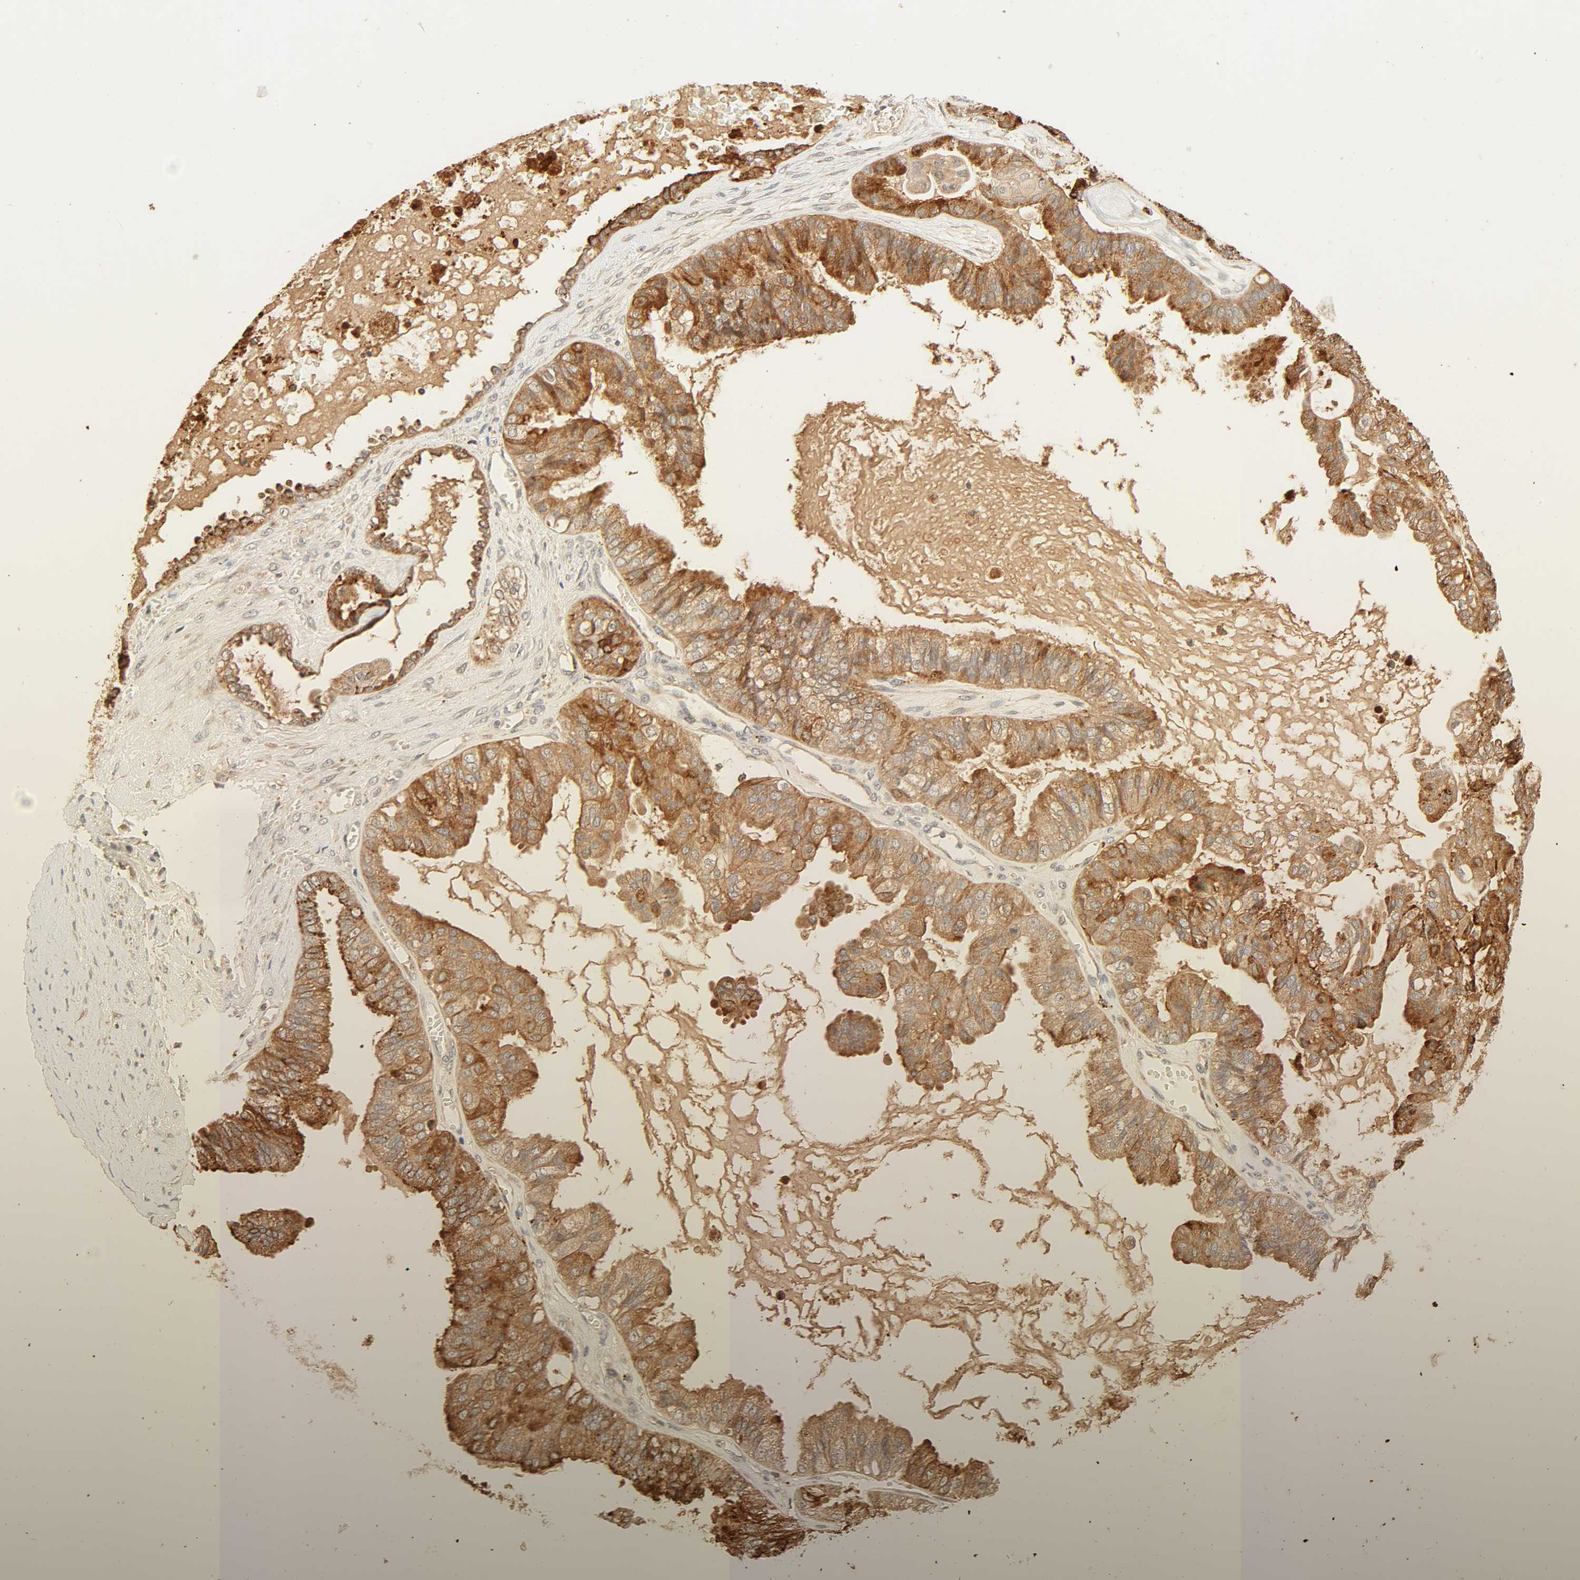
{"staining": {"intensity": "strong", "quantity": ">75%", "location": "cytoplasmic/membranous"}, "tissue": "ovarian cancer", "cell_type": "Tumor cells", "image_type": "cancer", "snomed": [{"axis": "morphology", "description": "Carcinoma, NOS"}, {"axis": "morphology", "description": "Carcinoma, endometroid"}, {"axis": "topography", "description": "Ovary"}], "caption": "Ovarian cancer stained with a brown dye demonstrates strong cytoplasmic/membranous positive positivity in approximately >75% of tumor cells.", "gene": "MAPK6", "patient": {"sex": "female", "age": 50}}